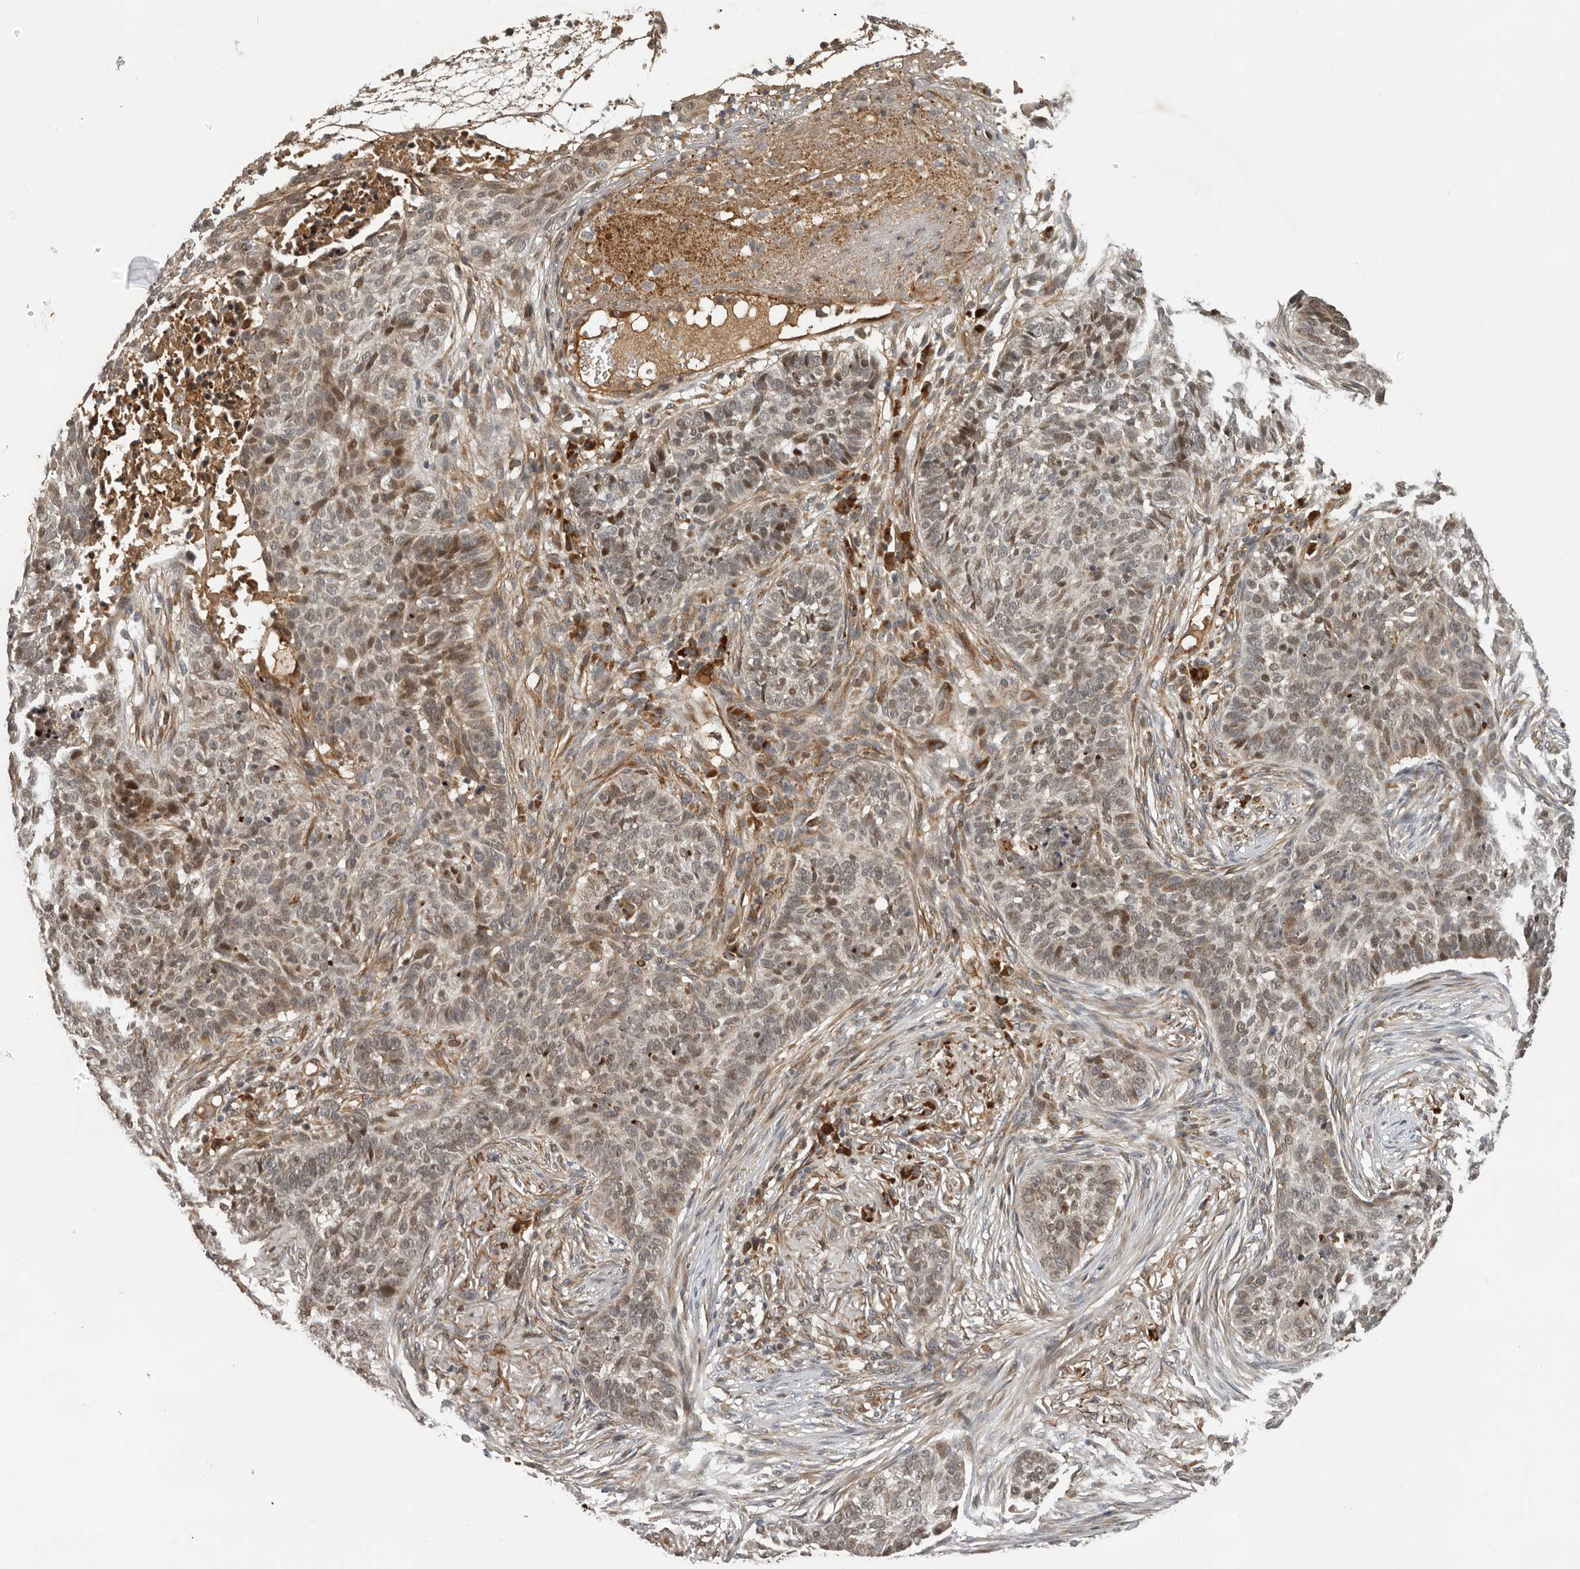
{"staining": {"intensity": "moderate", "quantity": "25%-75%", "location": "nuclear"}, "tissue": "skin cancer", "cell_type": "Tumor cells", "image_type": "cancer", "snomed": [{"axis": "morphology", "description": "Basal cell carcinoma"}, {"axis": "topography", "description": "Skin"}], "caption": "Immunohistochemical staining of human skin basal cell carcinoma reveals medium levels of moderate nuclear positivity in about 25%-75% of tumor cells.", "gene": "RNF157", "patient": {"sex": "male", "age": 85}}